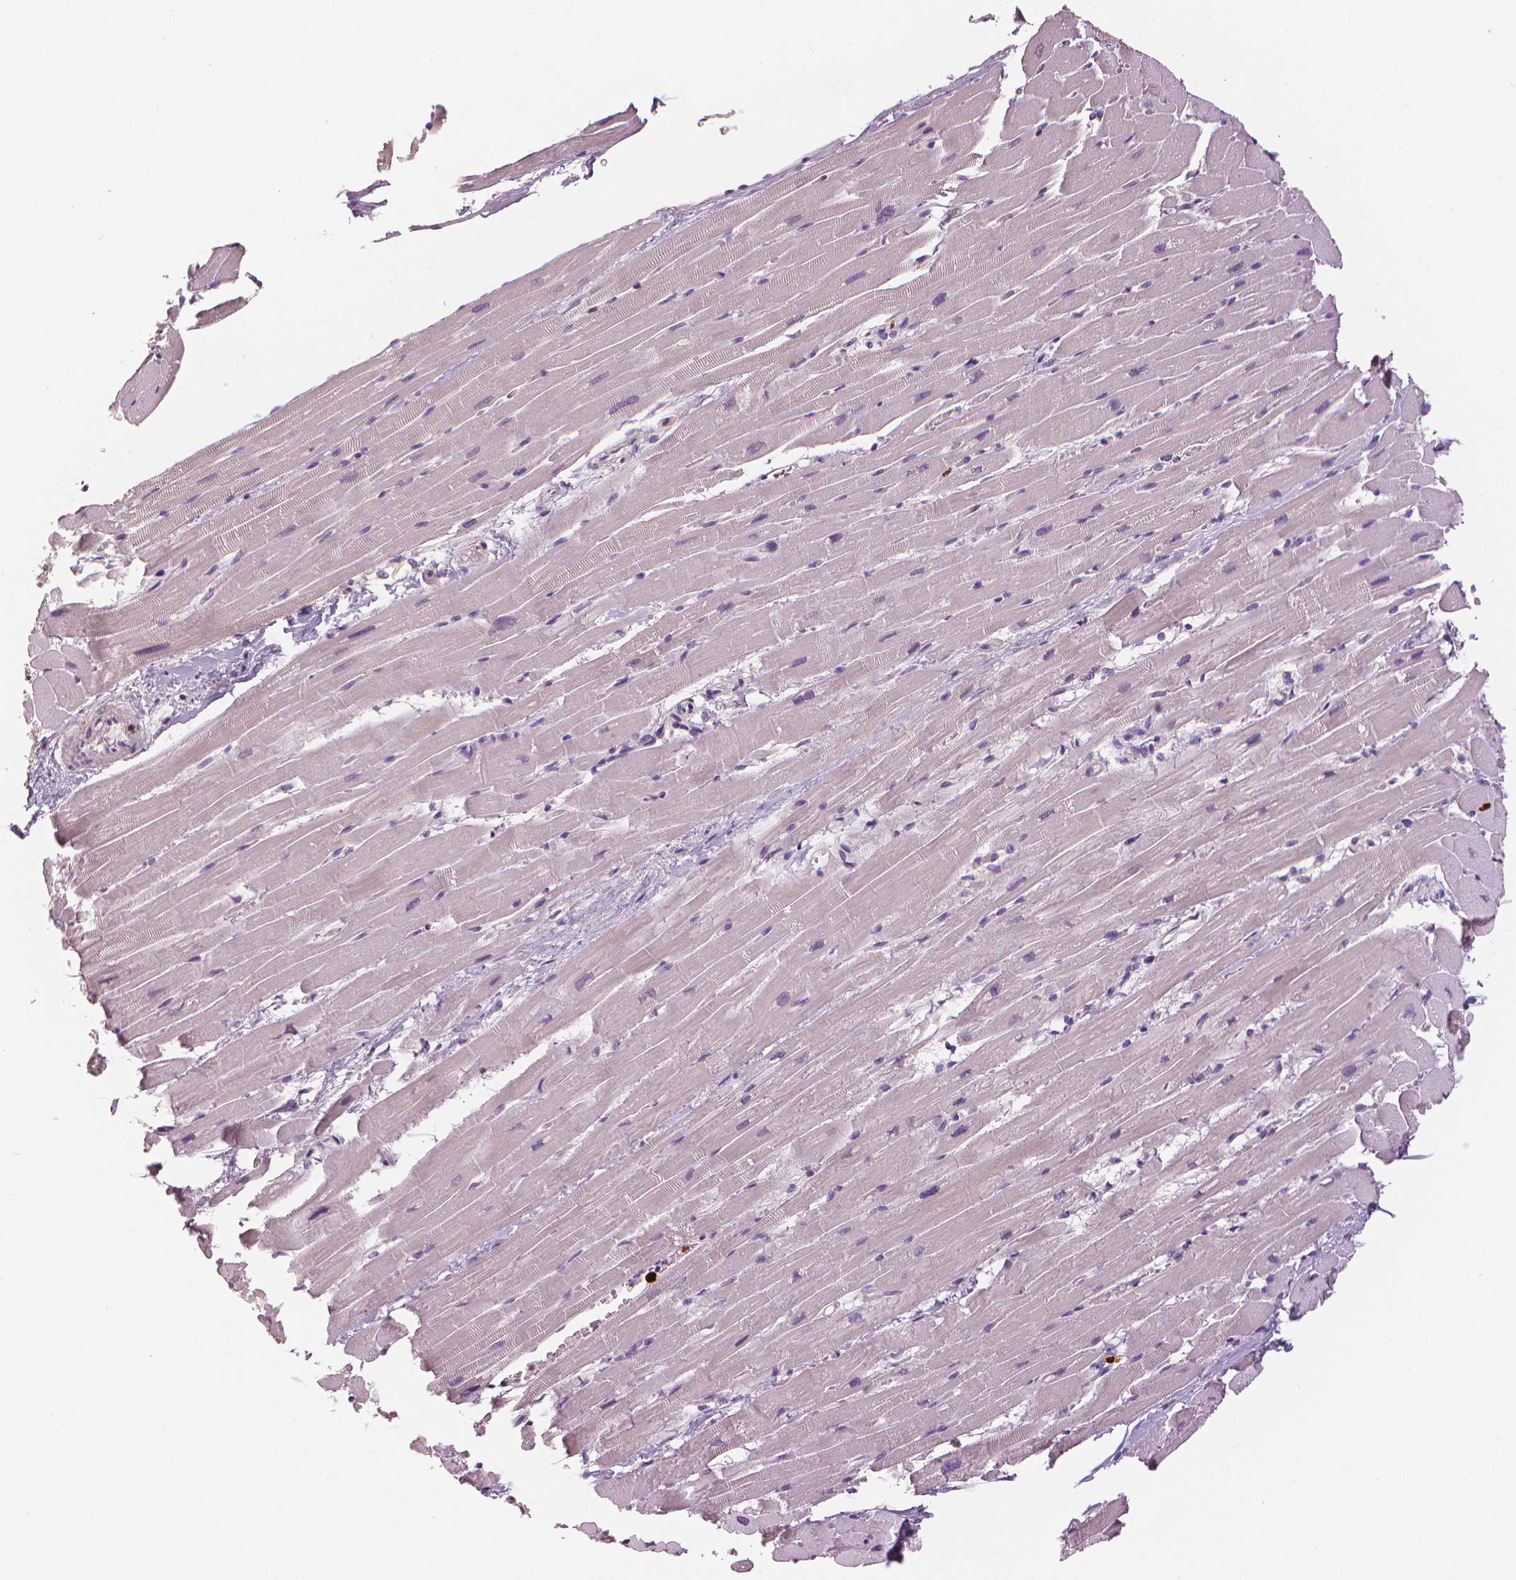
{"staining": {"intensity": "negative", "quantity": "none", "location": "none"}, "tissue": "heart muscle", "cell_type": "Cardiomyocytes", "image_type": "normal", "snomed": [{"axis": "morphology", "description": "Normal tissue, NOS"}, {"axis": "topography", "description": "Heart"}], "caption": "Immunohistochemistry image of unremarkable heart muscle stained for a protein (brown), which demonstrates no expression in cardiomyocytes.", "gene": "MKI67", "patient": {"sex": "male", "age": 37}}